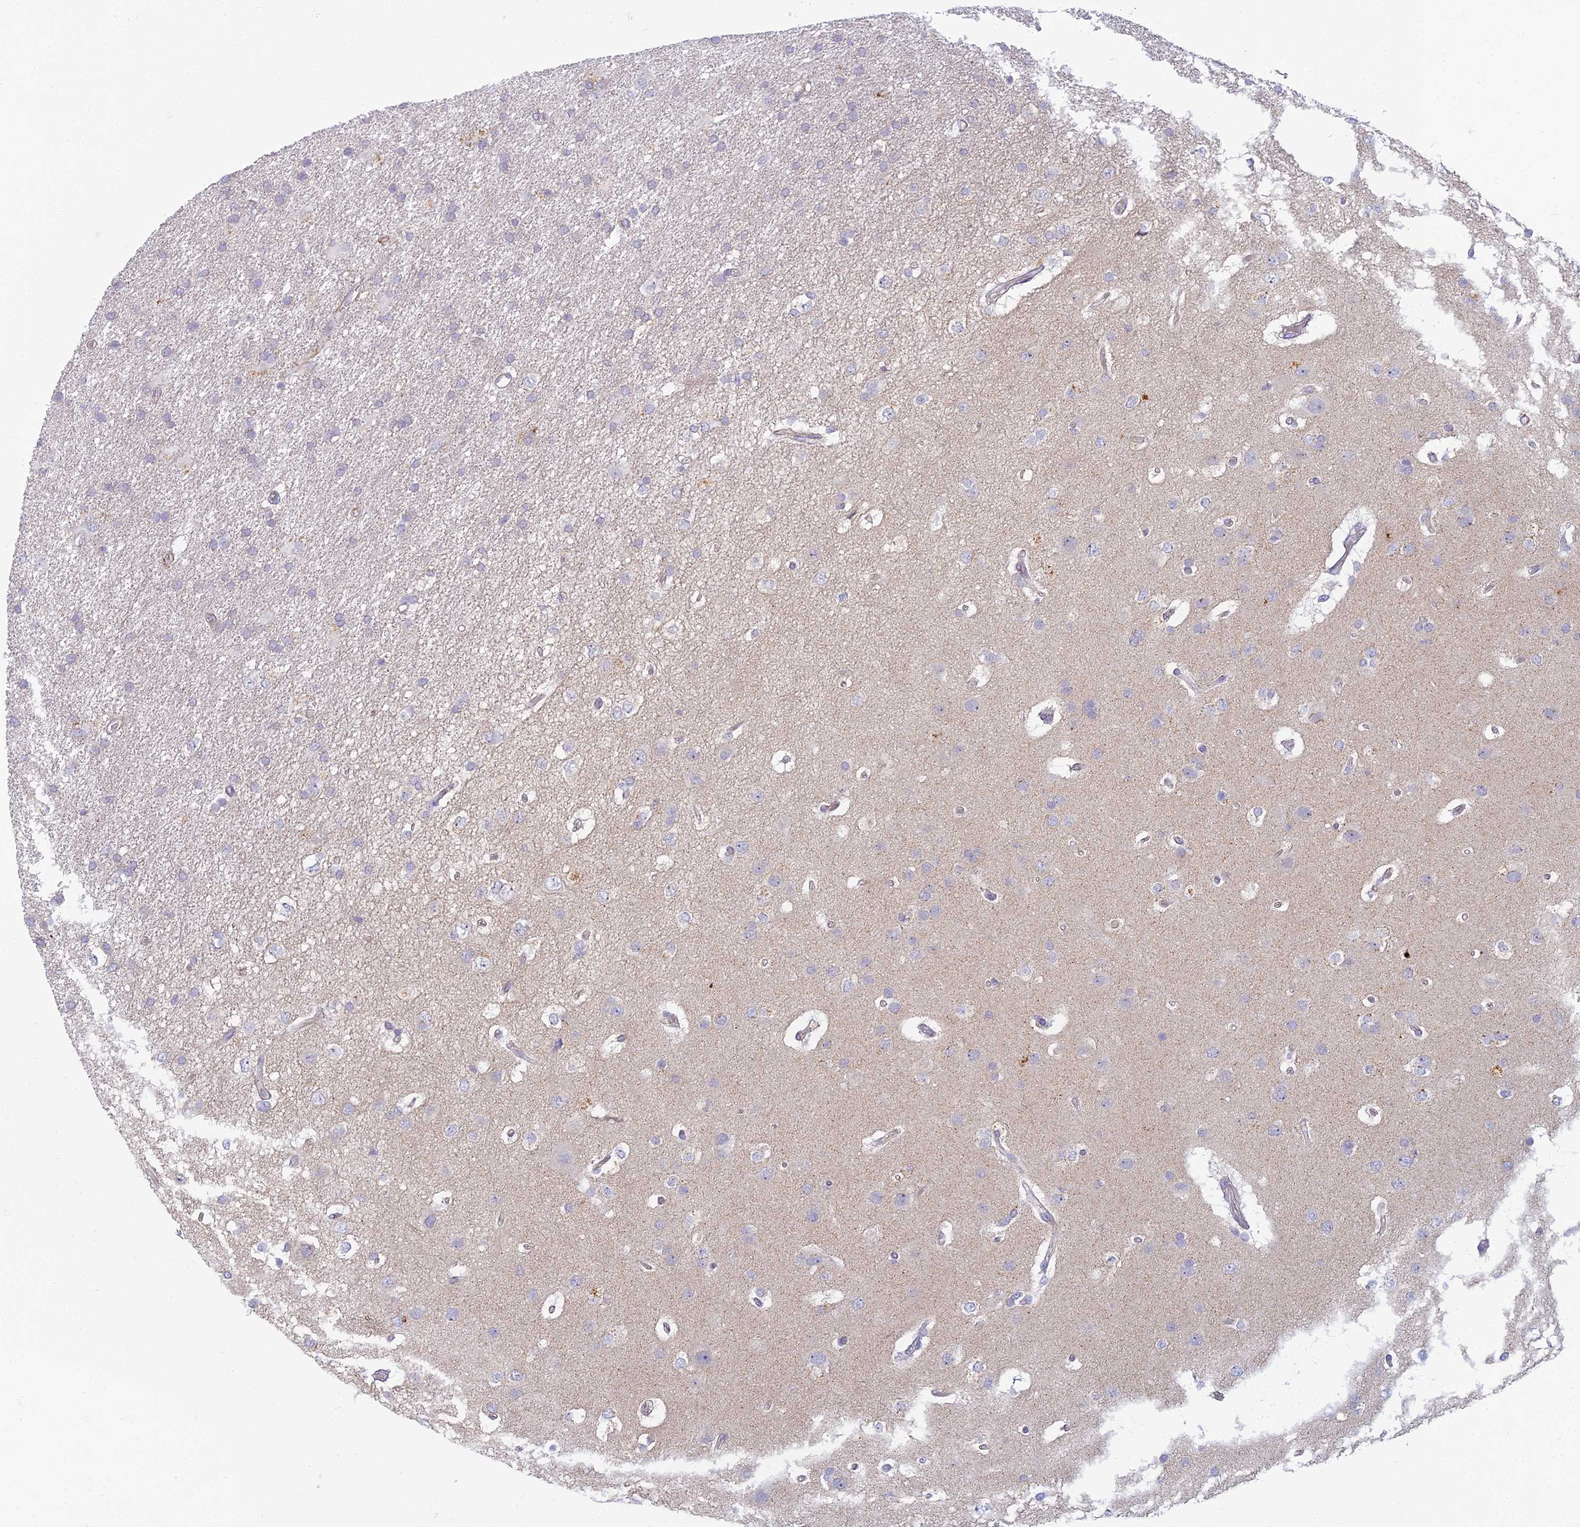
{"staining": {"intensity": "negative", "quantity": "none", "location": "none"}, "tissue": "glioma", "cell_type": "Tumor cells", "image_type": "cancer", "snomed": [{"axis": "morphology", "description": "Glioma, malignant, High grade"}, {"axis": "topography", "description": "Brain"}], "caption": "A high-resolution micrograph shows immunohistochemistry staining of glioma, which reveals no significant staining in tumor cells.", "gene": "CHMP4B", "patient": {"sex": "male", "age": 77}}